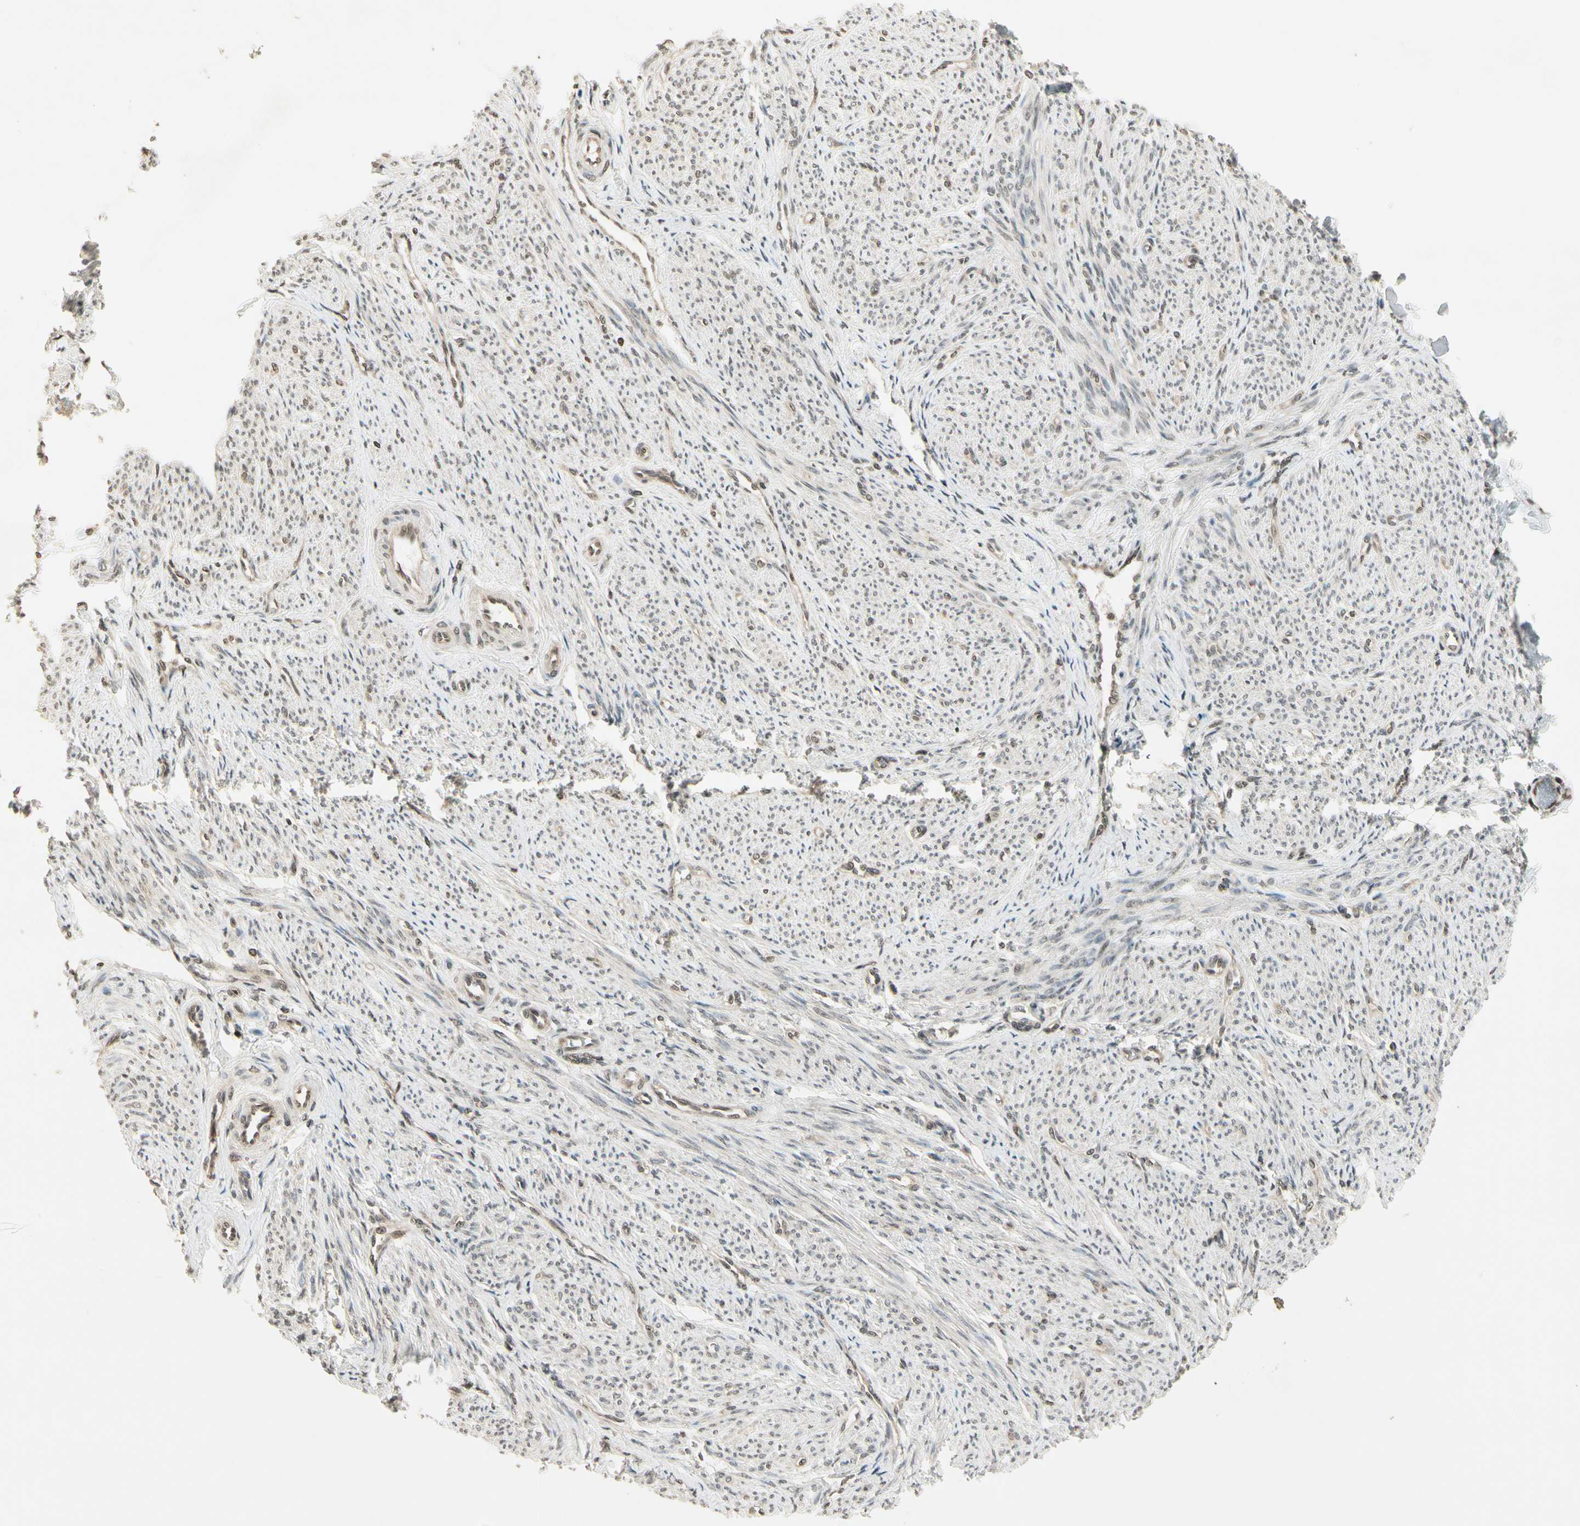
{"staining": {"intensity": "weak", "quantity": "25%-75%", "location": "cytoplasmic/membranous,nuclear"}, "tissue": "smooth muscle", "cell_type": "Smooth muscle cells", "image_type": "normal", "snomed": [{"axis": "morphology", "description": "Normal tissue, NOS"}, {"axis": "topography", "description": "Smooth muscle"}], "caption": "This is an image of immunohistochemistry staining of benign smooth muscle, which shows weak positivity in the cytoplasmic/membranous,nuclear of smooth muscle cells.", "gene": "SMN2", "patient": {"sex": "female", "age": 65}}